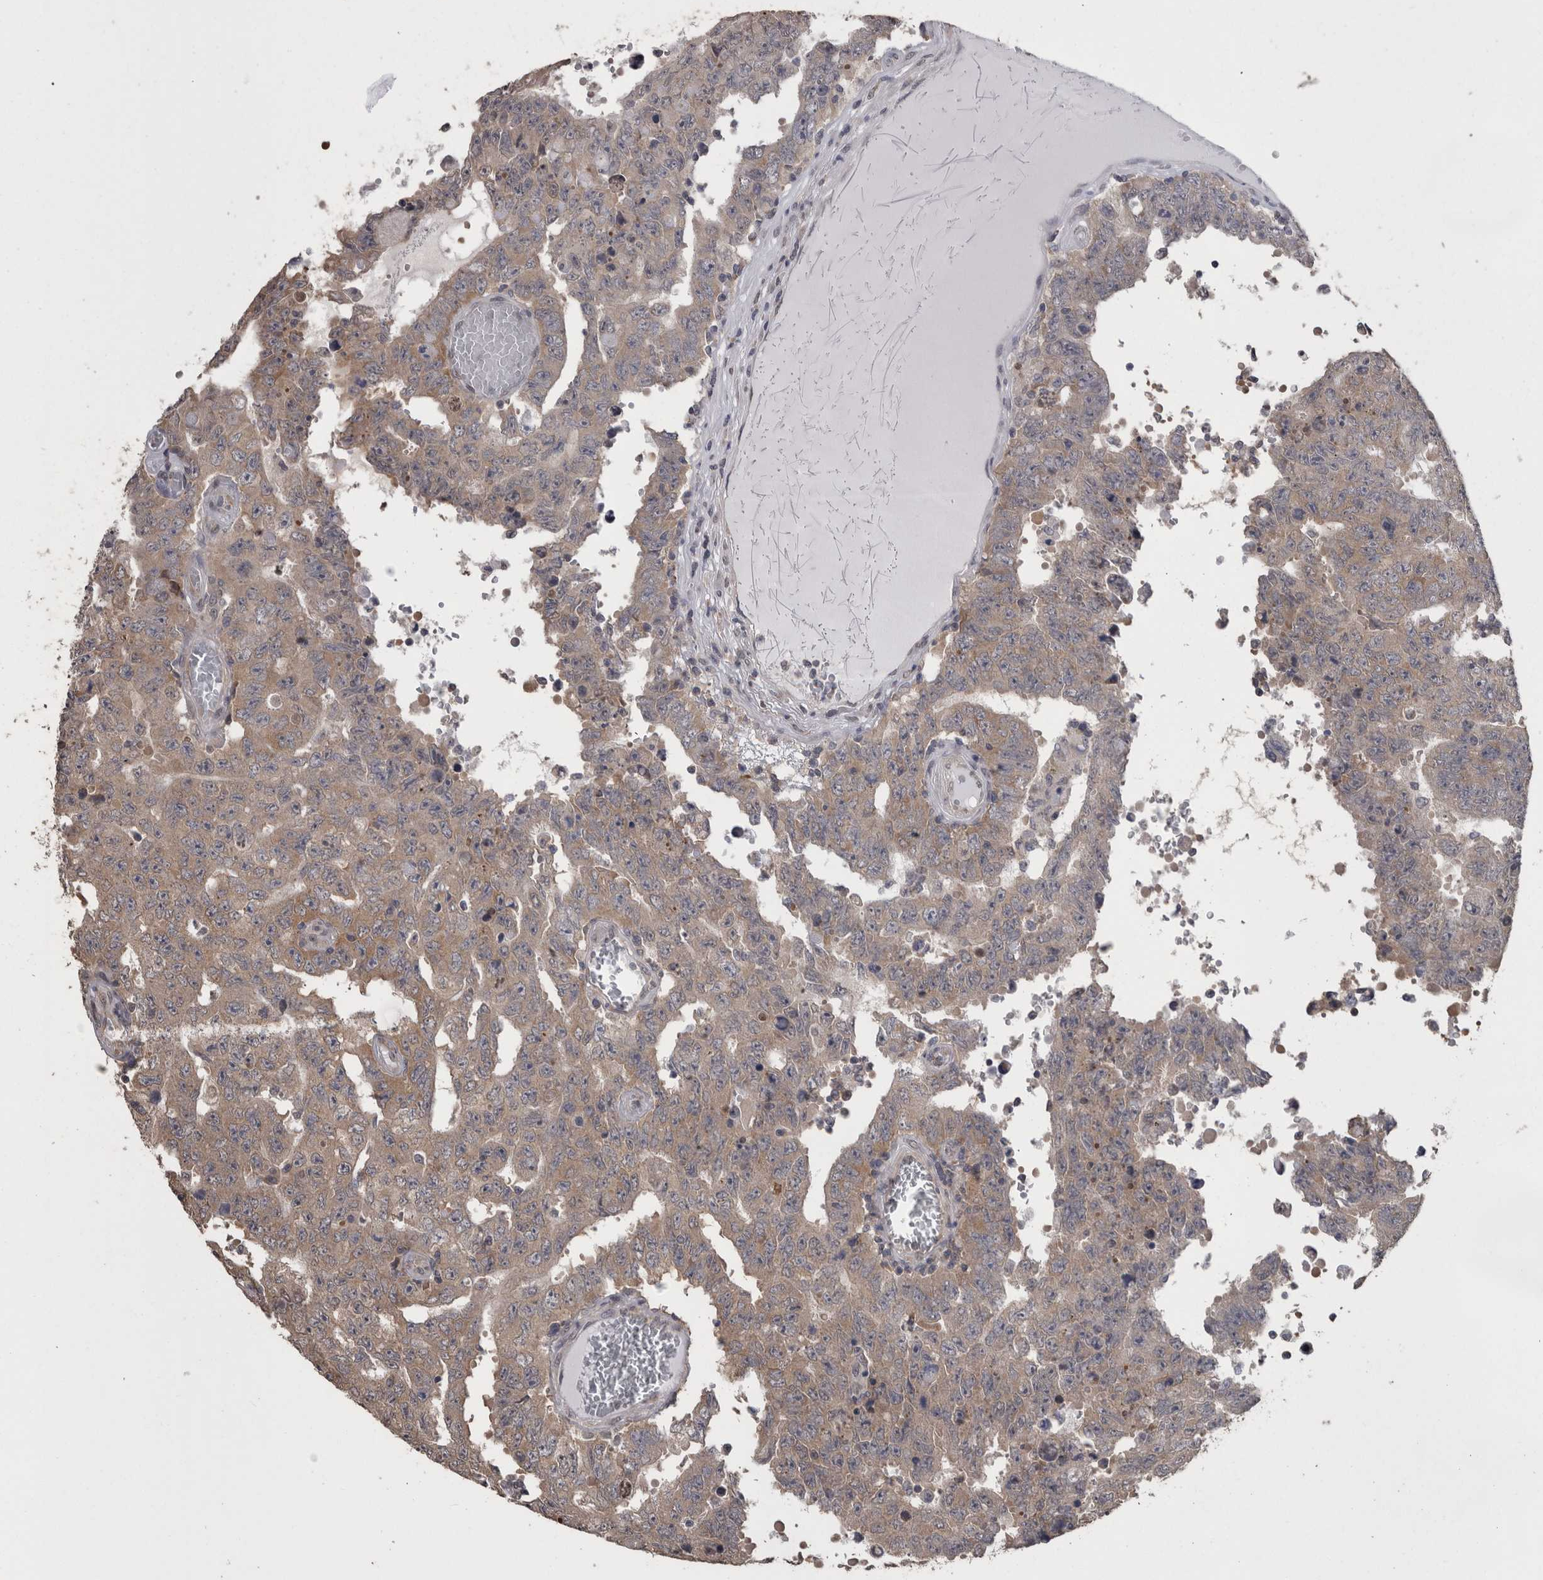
{"staining": {"intensity": "moderate", "quantity": ">75%", "location": "cytoplasmic/membranous"}, "tissue": "testis cancer", "cell_type": "Tumor cells", "image_type": "cancer", "snomed": [{"axis": "morphology", "description": "Carcinoma, Embryonal, NOS"}, {"axis": "topography", "description": "Testis"}], "caption": "Immunohistochemistry of human testis cancer demonstrates medium levels of moderate cytoplasmic/membranous positivity in approximately >75% of tumor cells.", "gene": "DDX6", "patient": {"sex": "male", "age": 26}}